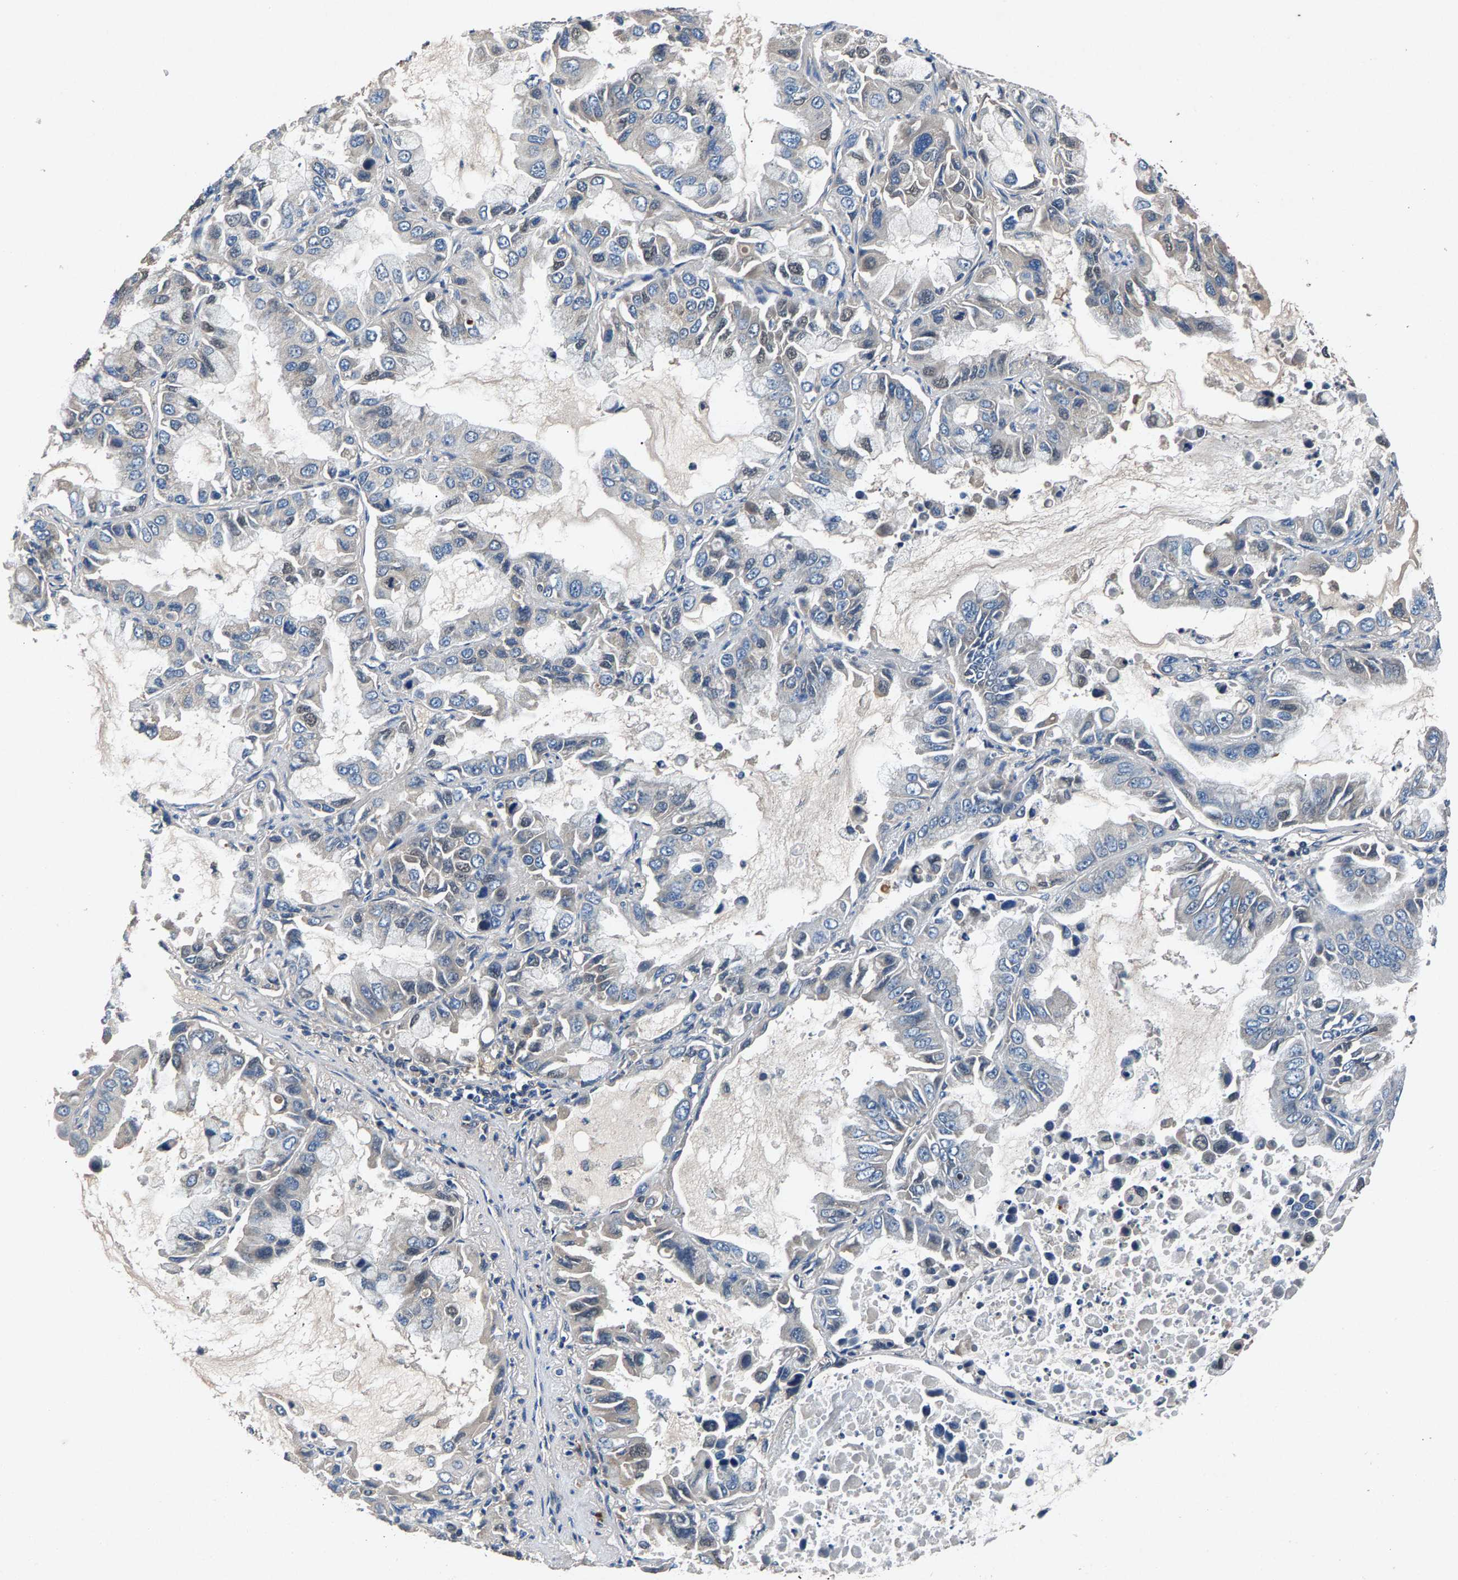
{"staining": {"intensity": "weak", "quantity": "<25%", "location": "cytoplasmic/membranous"}, "tissue": "lung cancer", "cell_type": "Tumor cells", "image_type": "cancer", "snomed": [{"axis": "morphology", "description": "Adenocarcinoma, NOS"}, {"axis": "topography", "description": "Lung"}], "caption": "High power microscopy photomicrograph of an IHC photomicrograph of adenocarcinoma (lung), revealing no significant staining in tumor cells.", "gene": "PRXL2C", "patient": {"sex": "male", "age": 64}}